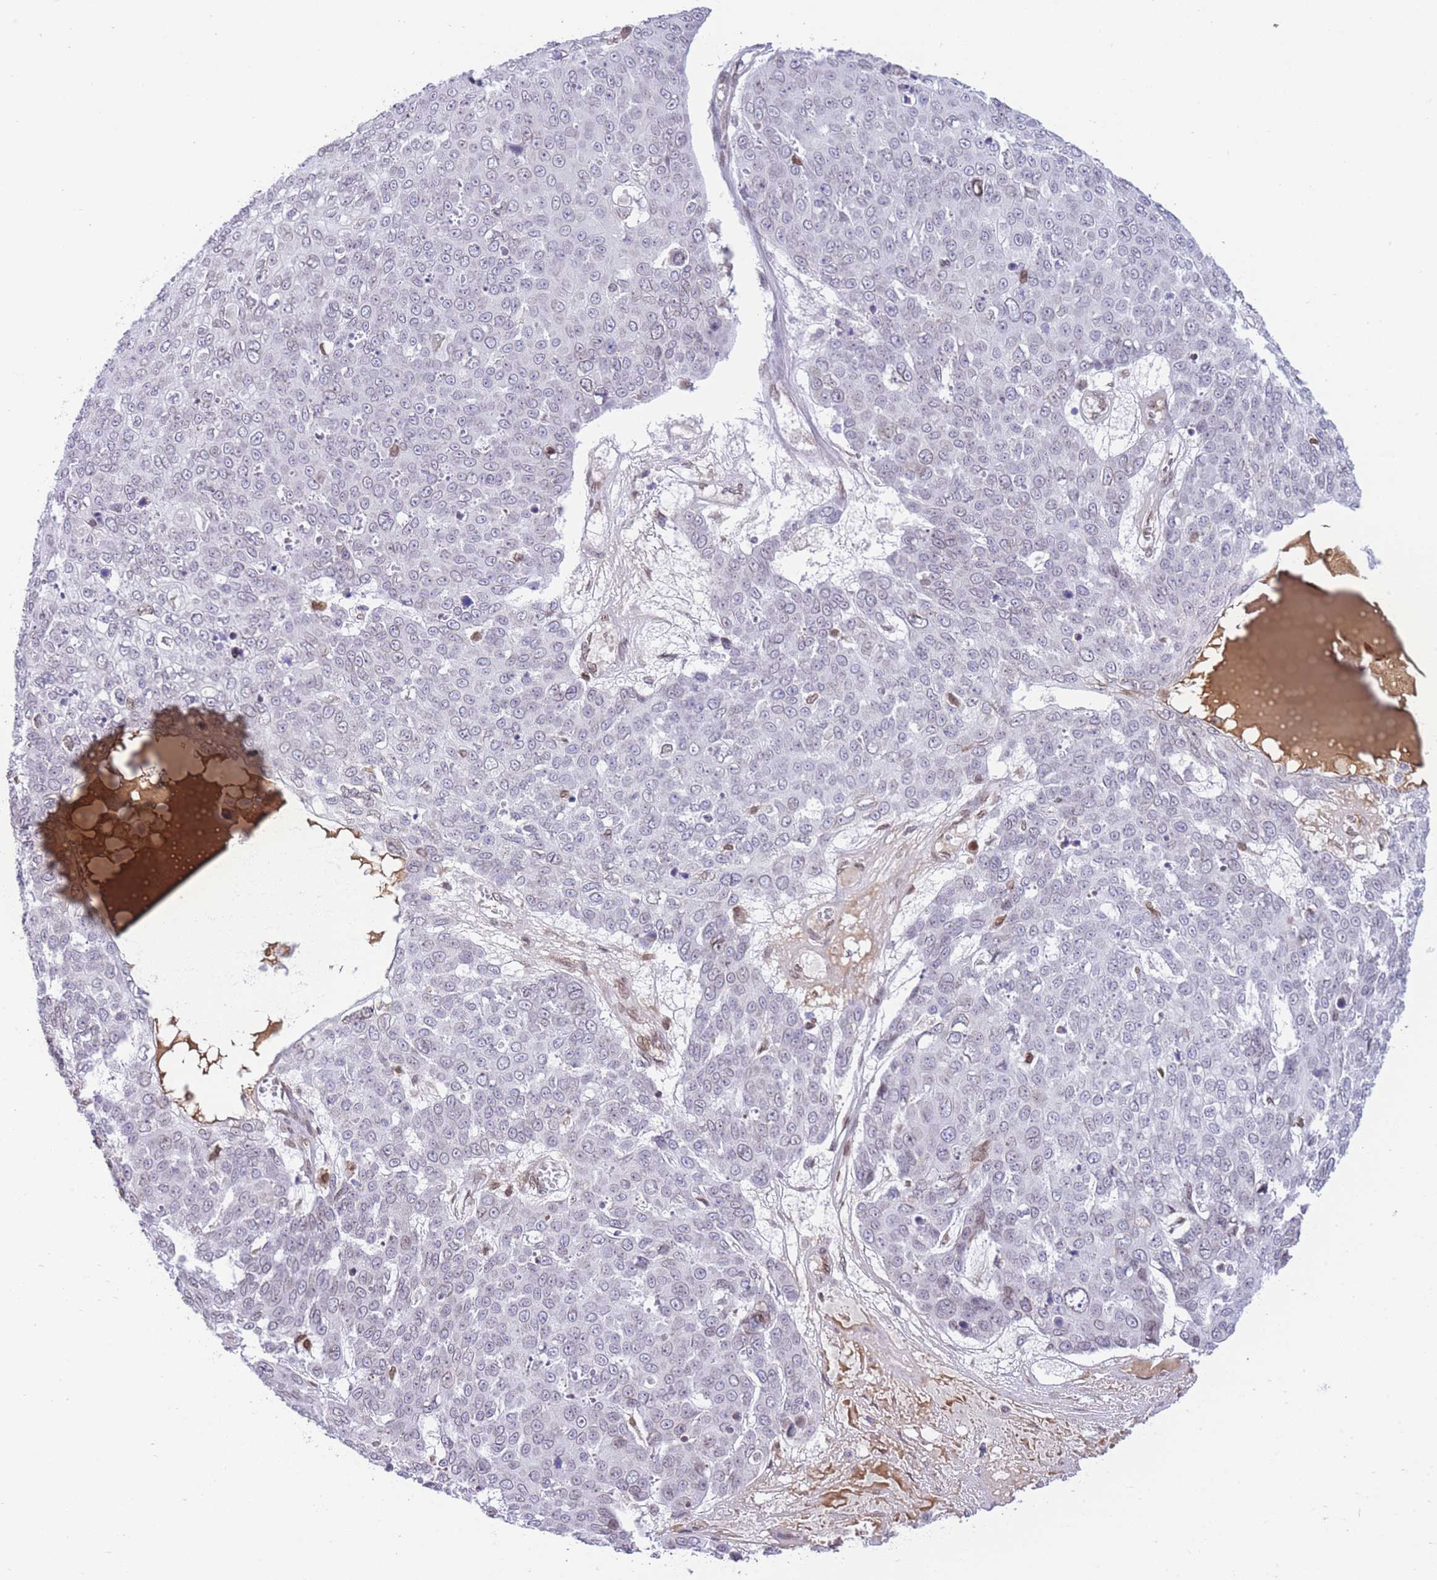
{"staining": {"intensity": "weak", "quantity": "<25%", "location": "nuclear"}, "tissue": "skin cancer", "cell_type": "Tumor cells", "image_type": "cancer", "snomed": [{"axis": "morphology", "description": "Squamous cell carcinoma, NOS"}, {"axis": "topography", "description": "Skin"}], "caption": "DAB immunohistochemical staining of human skin squamous cell carcinoma demonstrates no significant expression in tumor cells.", "gene": "OR10AD1", "patient": {"sex": "male", "age": 71}}